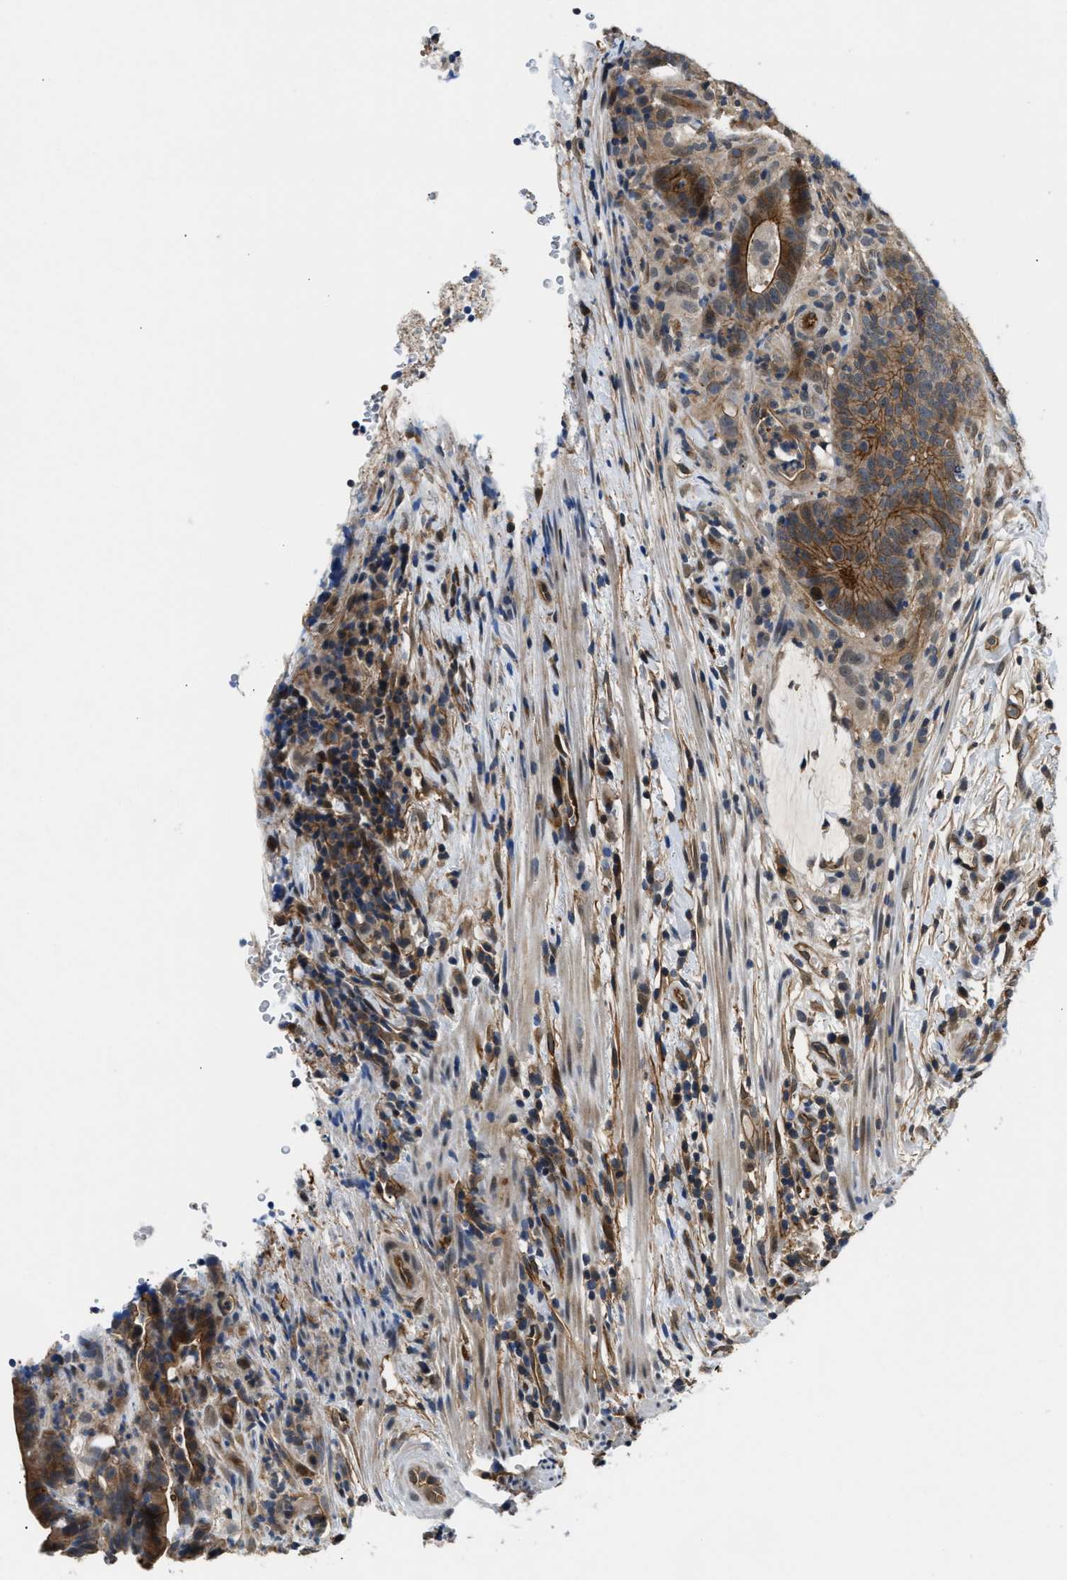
{"staining": {"intensity": "moderate", "quantity": ">75%", "location": "cytoplasmic/membranous"}, "tissue": "colorectal cancer", "cell_type": "Tumor cells", "image_type": "cancer", "snomed": [{"axis": "morphology", "description": "Adenocarcinoma, NOS"}, {"axis": "topography", "description": "Colon"}], "caption": "Colorectal adenocarcinoma tissue displays moderate cytoplasmic/membranous expression in about >75% of tumor cells, visualized by immunohistochemistry. The staining is performed using DAB (3,3'-diaminobenzidine) brown chromogen to label protein expression. The nuclei are counter-stained blue using hematoxylin.", "gene": "COPS2", "patient": {"sex": "female", "age": 66}}